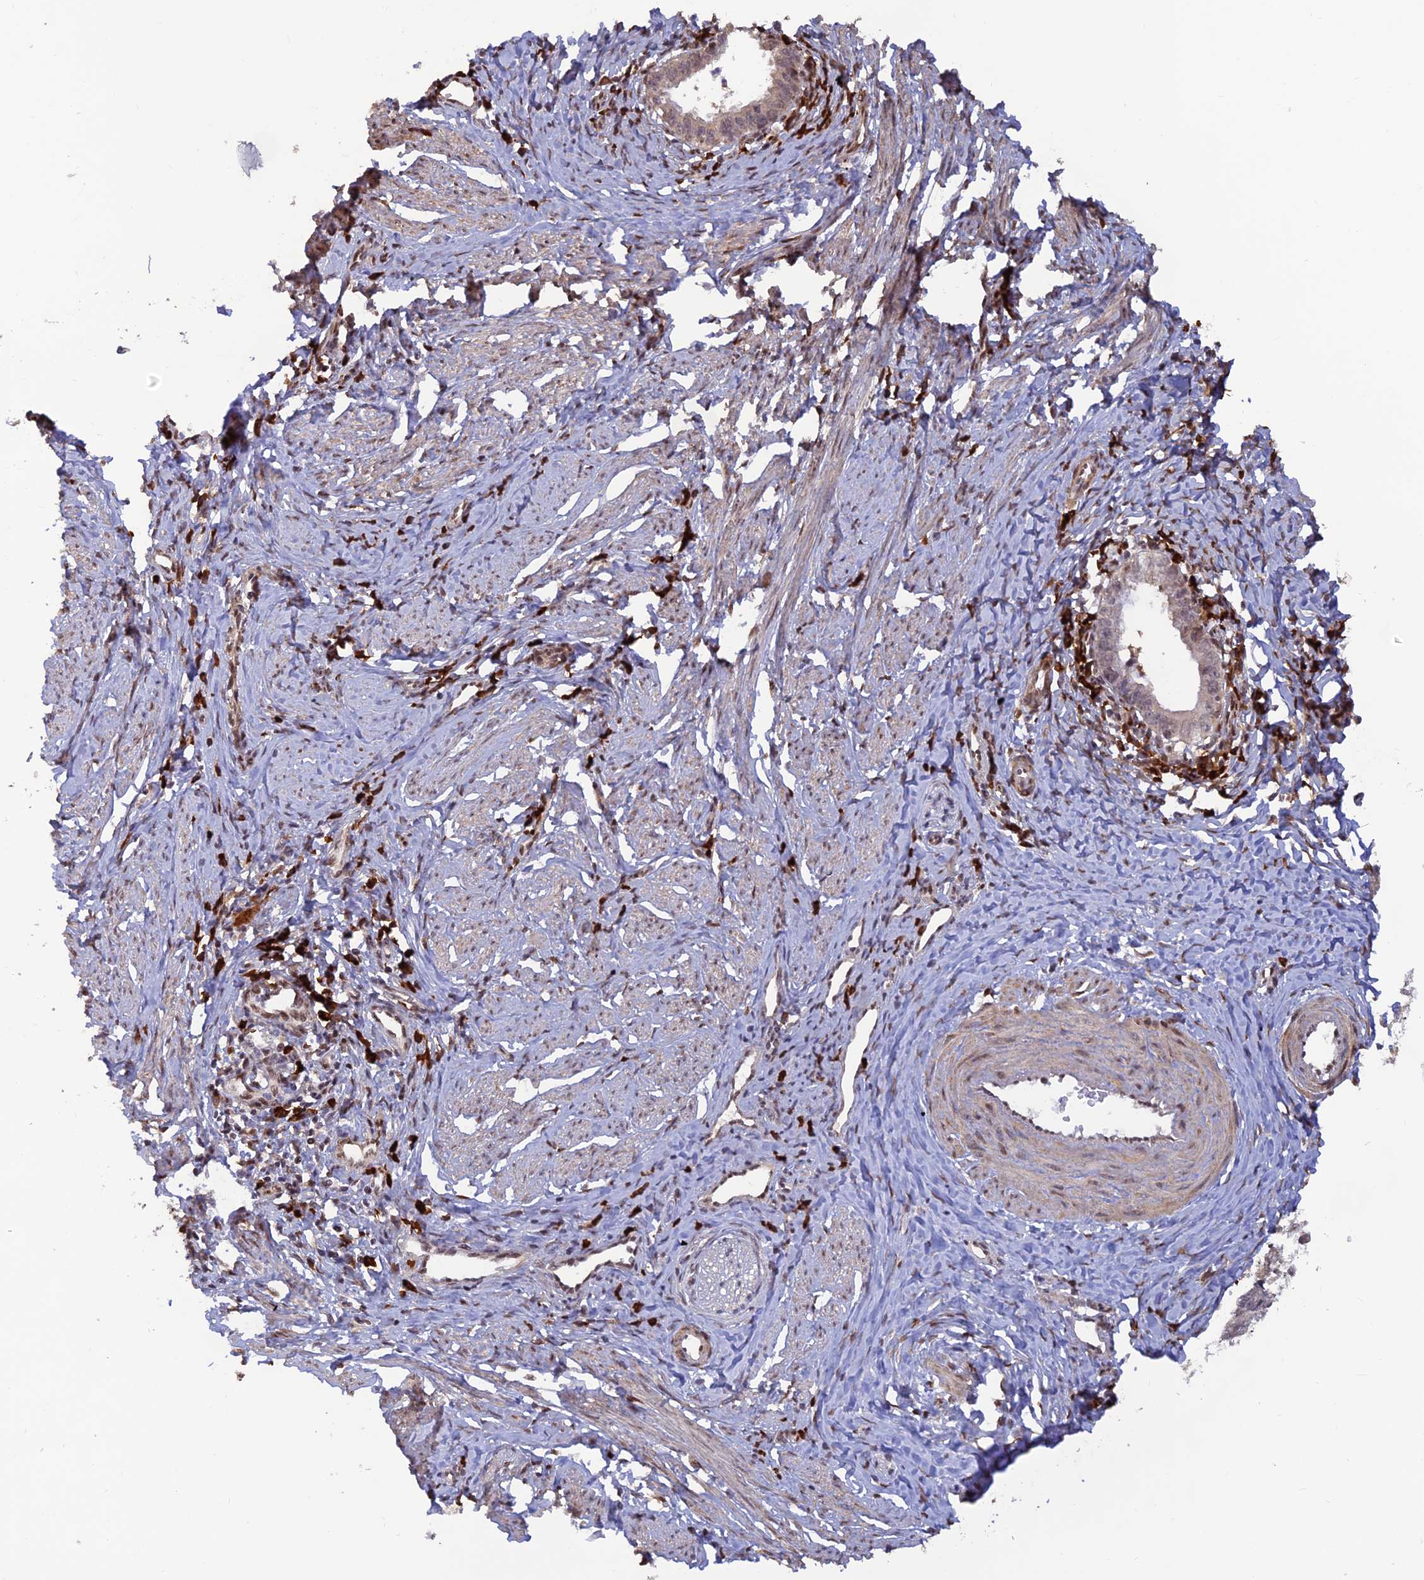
{"staining": {"intensity": "negative", "quantity": "none", "location": "none"}, "tissue": "cervical cancer", "cell_type": "Tumor cells", "image_type": "cancer", "snomed": [{"axis": "morphology", "description": "Adenocarcinoma, NOS"}, {"axis": "topography", "description": "Cervix"}], "caption": "Tumor cells show no significant protein positivity in cervical cancer.", "gene": "ZNF565", "patient": {"sex": "female", "age": 36}}